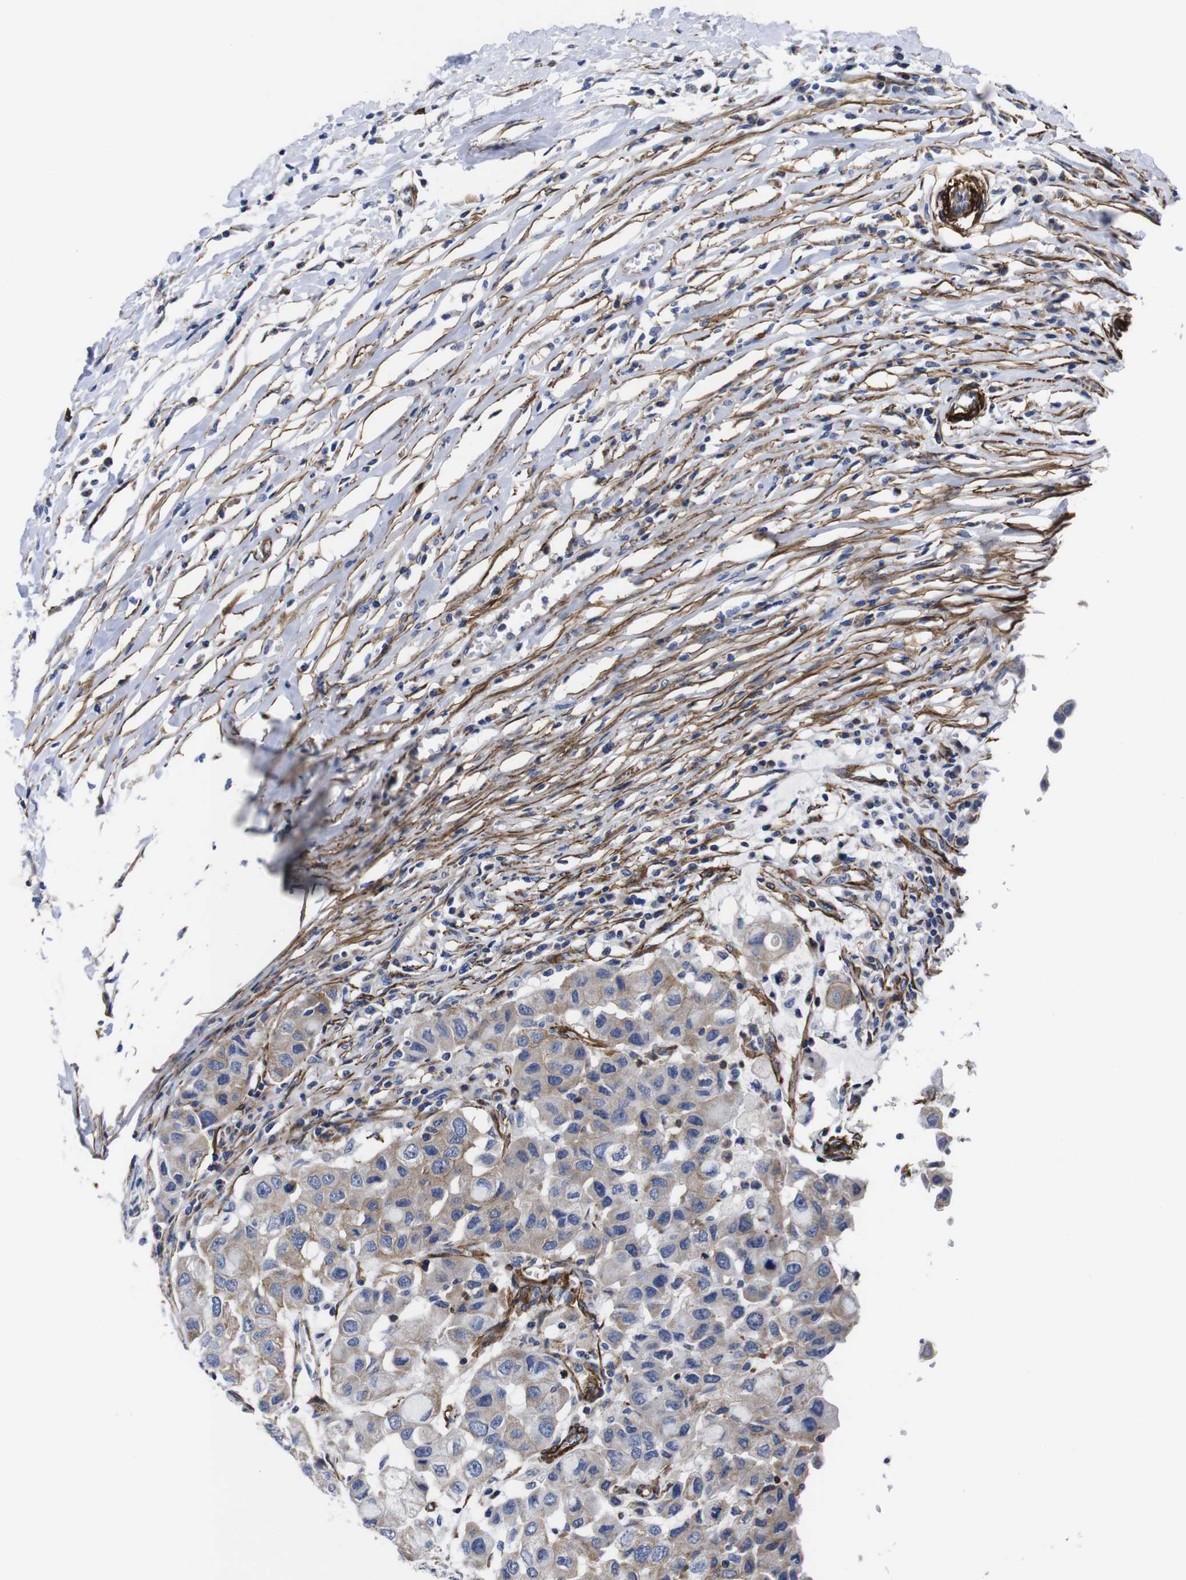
{"staining": {"intensity": "weak", "quantity": "25%-75%", "location": "cytoplasmic/membranous"}, "tissue": "breast cancer", "cell_type": "Tumor cells", "image_type": "cancer", "snomed": [{"axis": "morphology", "description": "Duct carcinoma"}, {"axis": "topography", "description": "Breast"}], "caption": "This is a histology image of immunohistochemistry (IHC) staining of intraductal carcinoma (breast), which shows weak staining in the cytoplasmic/membranous of tumor cells.", "gene": "WNT10A", "patient": {"sex": "female", "age": 27}}